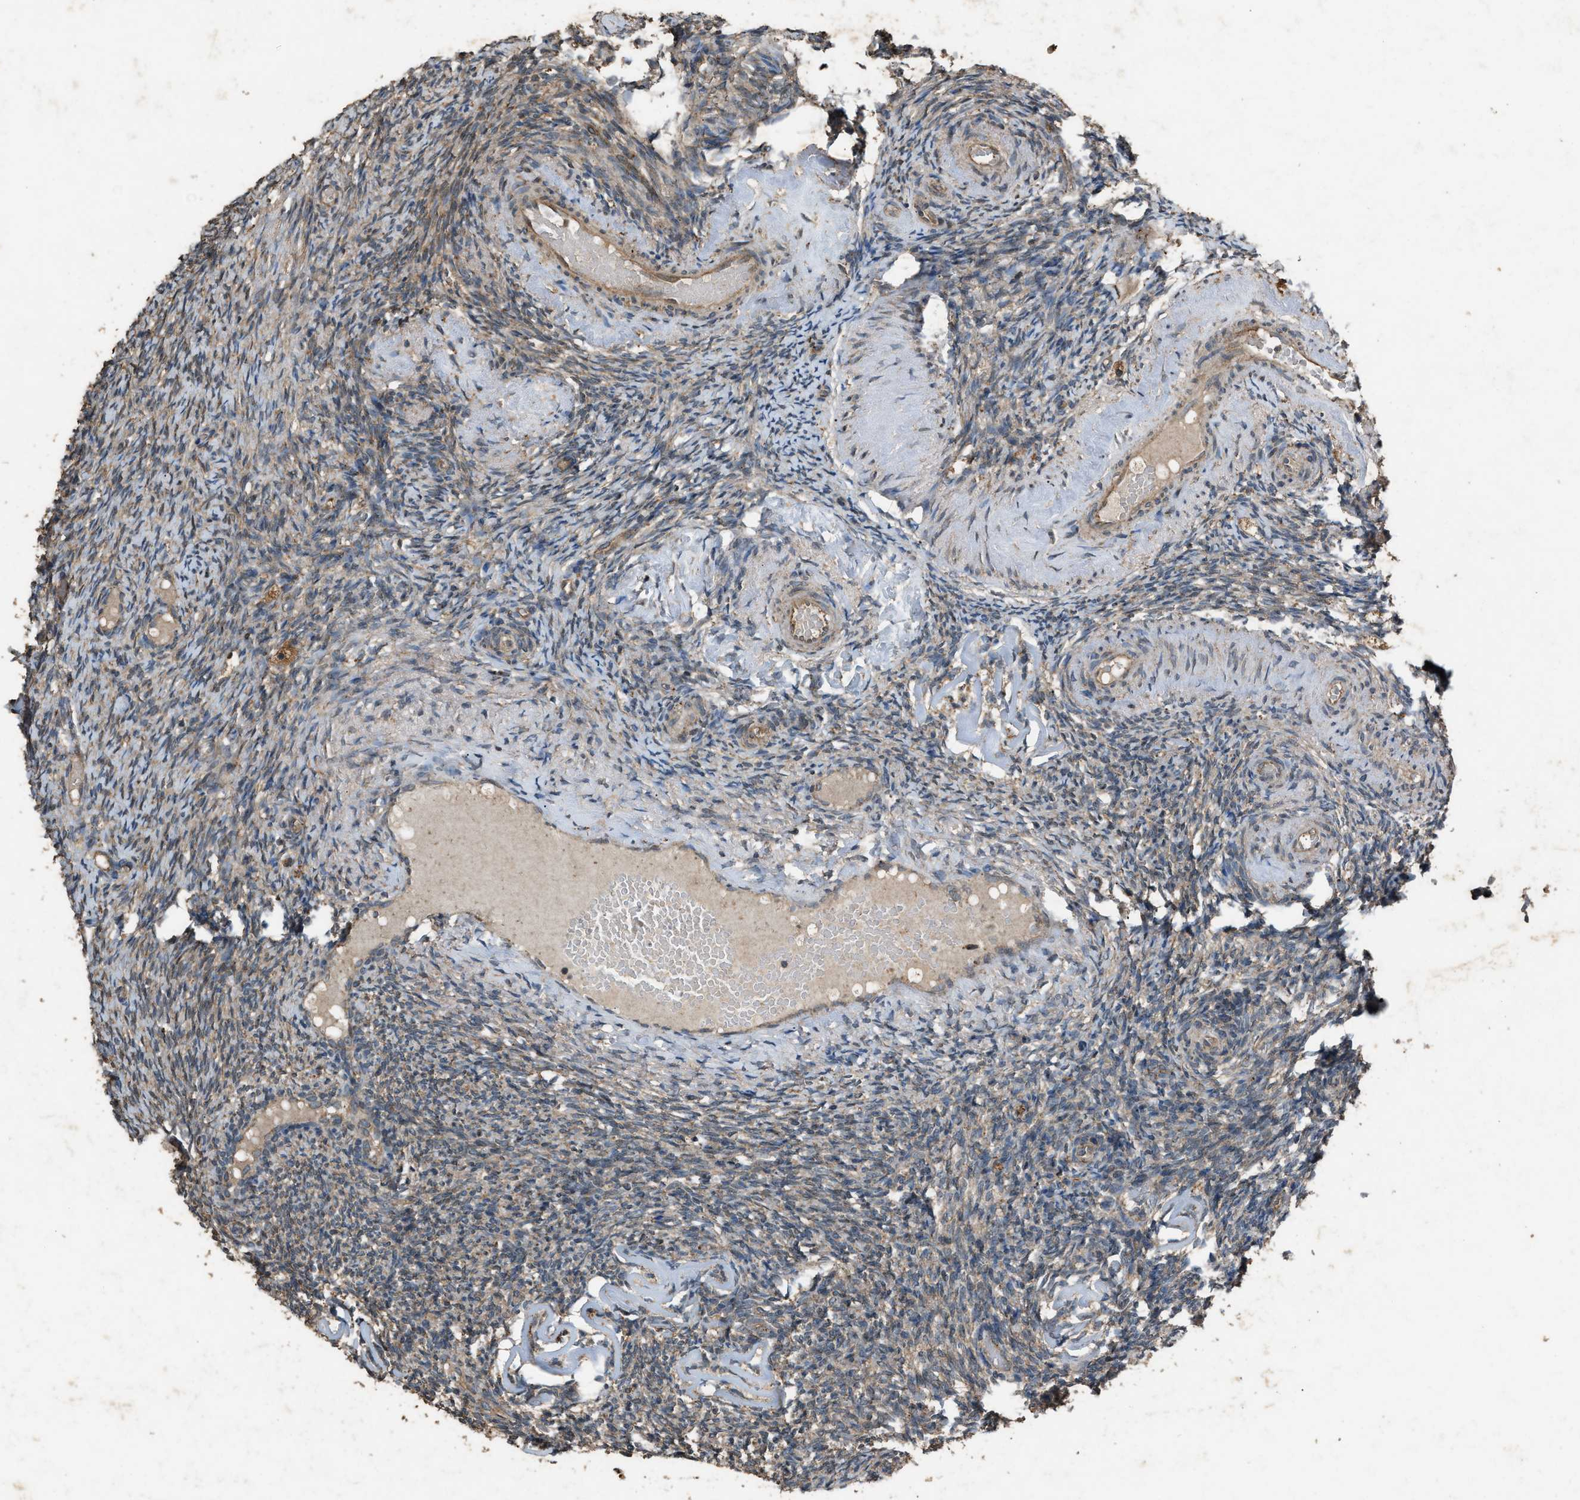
{"staining": {"intensity": "moderate", "quantity": ">75%", "location": "cytoplasmic/membranous"}, "tissue": "ovary", "cell_type": "Ovarian stroma cells", "image_type": "normal", "snomed": [{"axis": "morphology", "description": "Normal tissue, NOS"}, {"axis": "topography", "description": "Ovary"}], "caption": "Immunohistochemical staining of benign ovary exhibits >75% levels of moderate cytoplasmic/membranous protein staining in about >75% of ovarian stroma cells.", "gene": "PSMD1", "patient": {"sex": "female", "age": 60}}